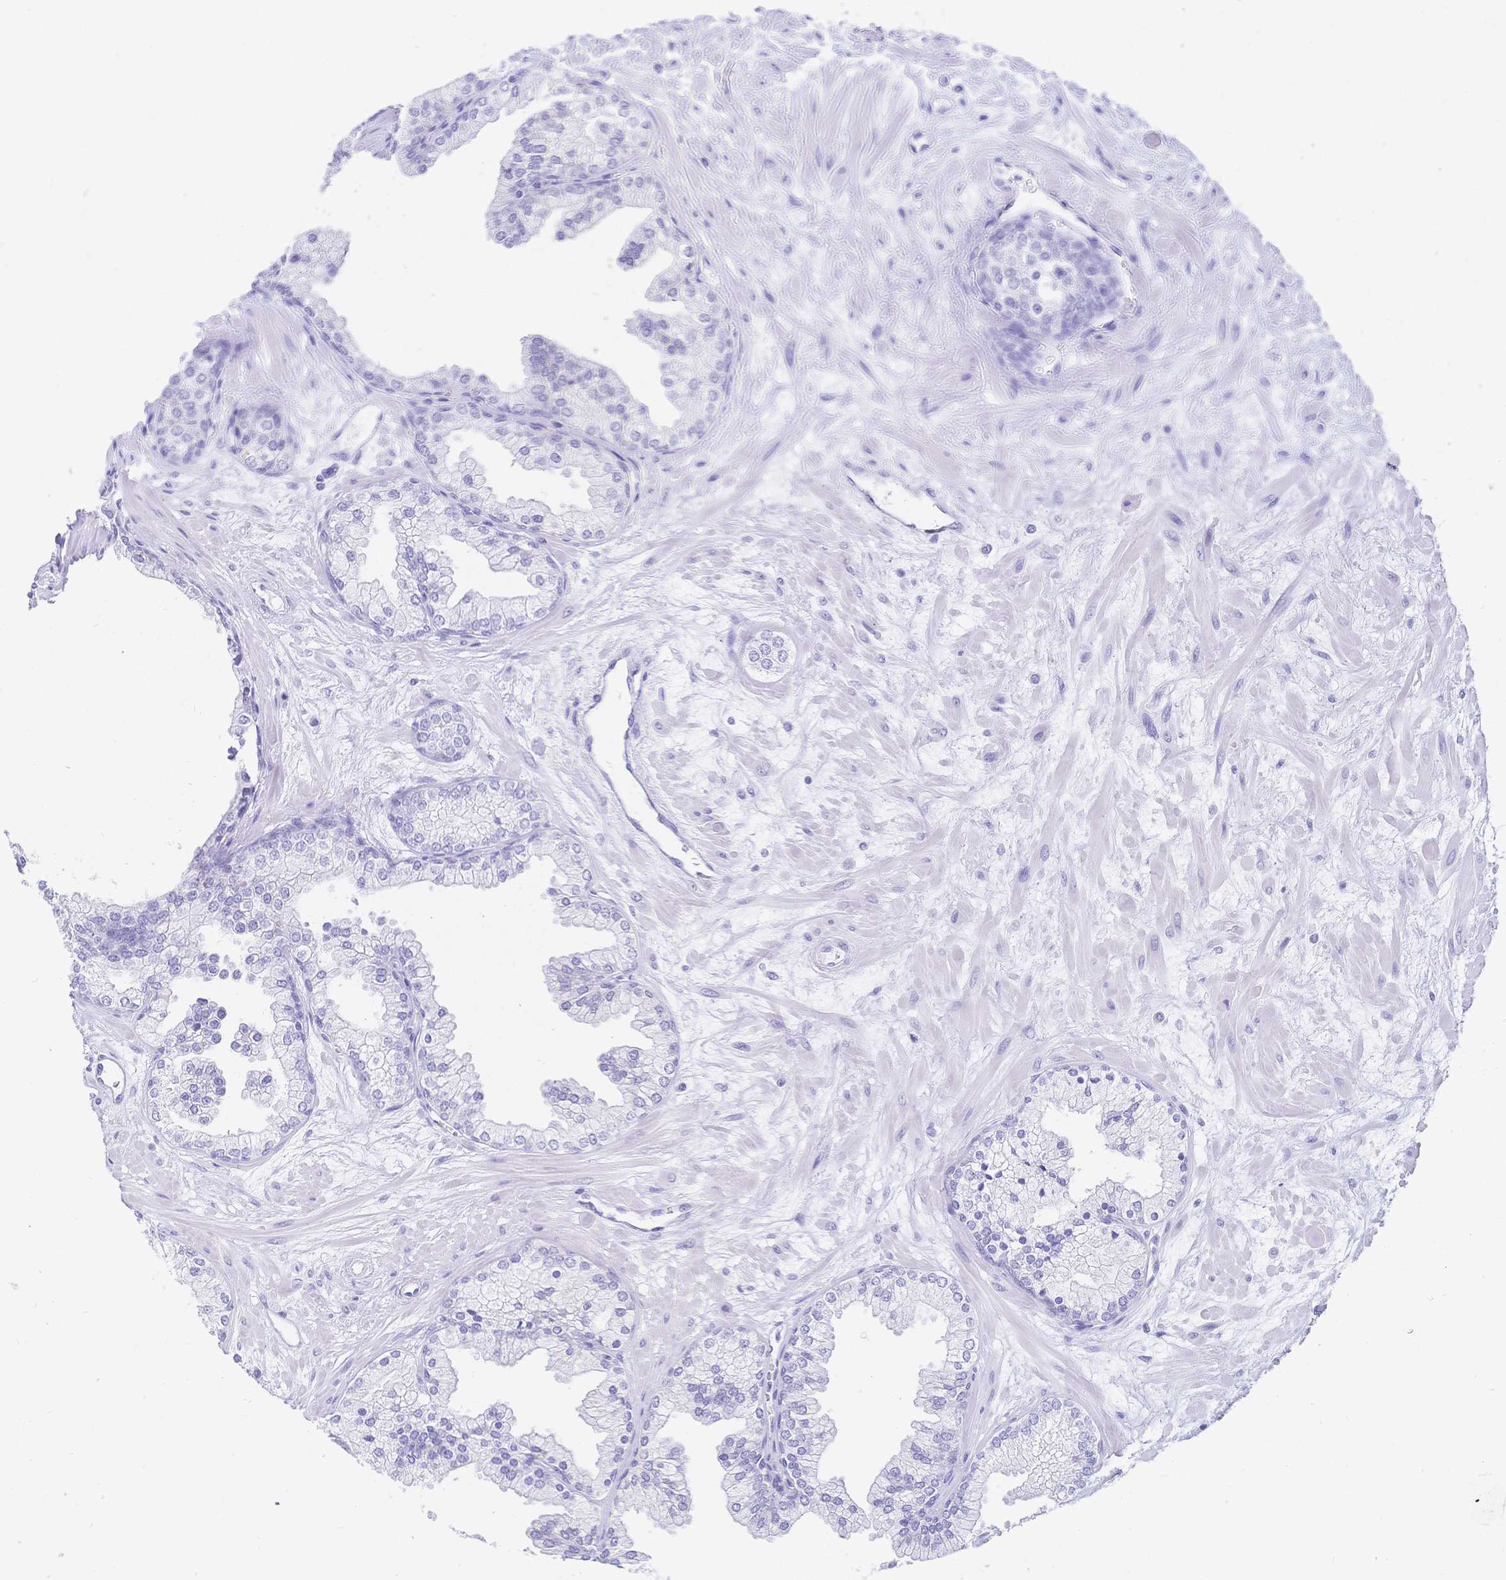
{"staining": {"intensity": "negative", "quantity": "none", "location": "none"}, "tissue": "prostate", "cell_type": "Glandular cells", "image_type": "normal", "snomed": [{"axis": "morphology", "description": "Normal tissue, NOS"}, {"axis": "topography", "description": "Prostate"}, {"axis": "topography", "description": "Peripheral nerve tissue"}], "caption": "IHC photomicrograph of benign human prostate stained for a protein (brown), which reveals no staining in glandular cells. The staining is performed using DAB brown chromogen with nuclei counter-stained in using hematoxylin.", "gene": "MEP1B", "patient": {"sex": "male", "age": 61}}